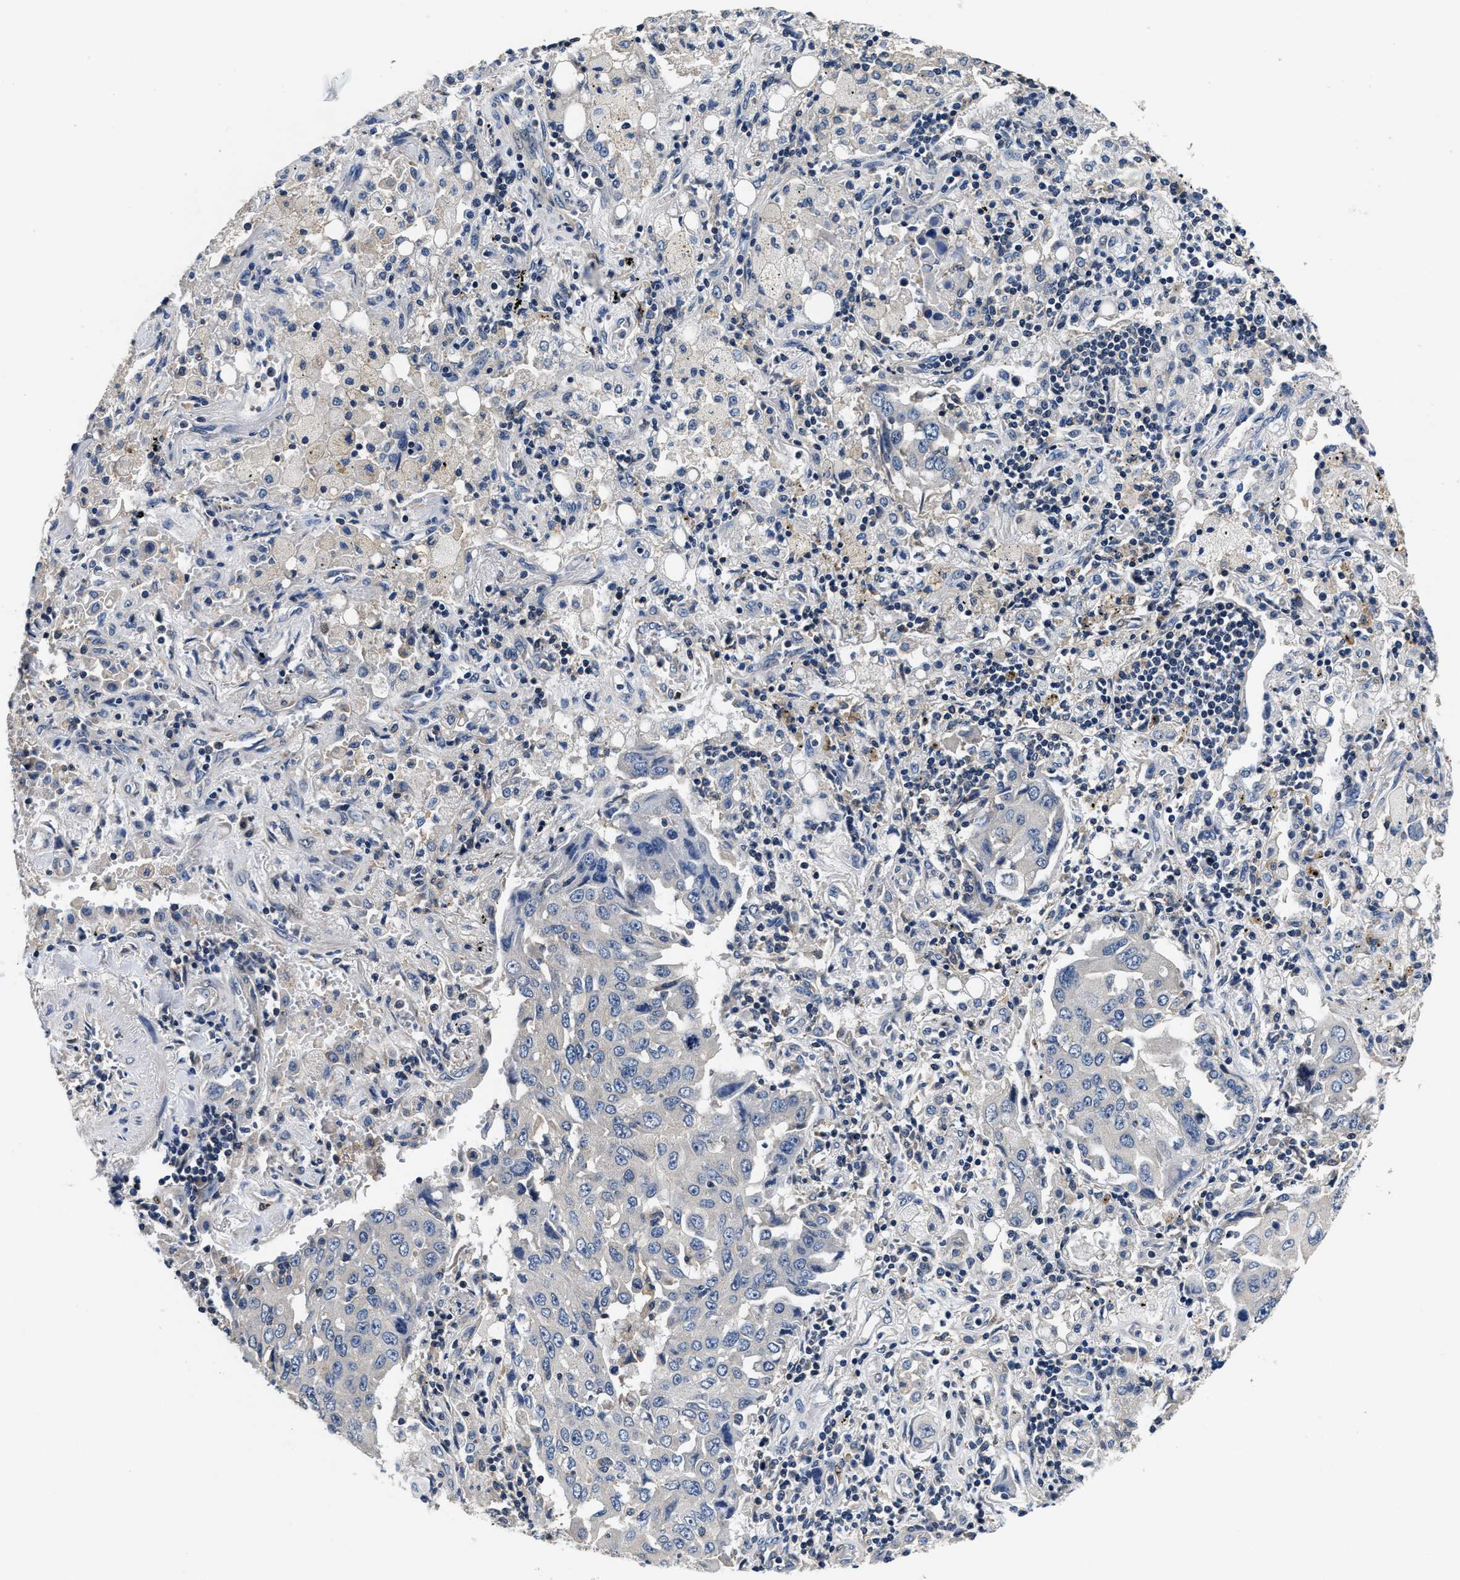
{"staining": {"intensity": "negative", "quantity": "none", "location": "none"}, "tissue": "lung cancer", "cell_type": "Tumor cells", "image_type": "cancer", "snomed": [{"axis": "morphology", "description": "Adenocarcinoma, NOS"}, {"axis": "topography", "description": "Lung"}], "caption": "Tumor cells are negative for protein expression in human adenocarcinoma (lung). (Stains: DAB immunohistochemistry with hematoxylin counter stain, Microscopy: brightfield microscopy at high magnification).", "gene": "ANKIB1", "patient": {"sex": "female", "age": 65}}